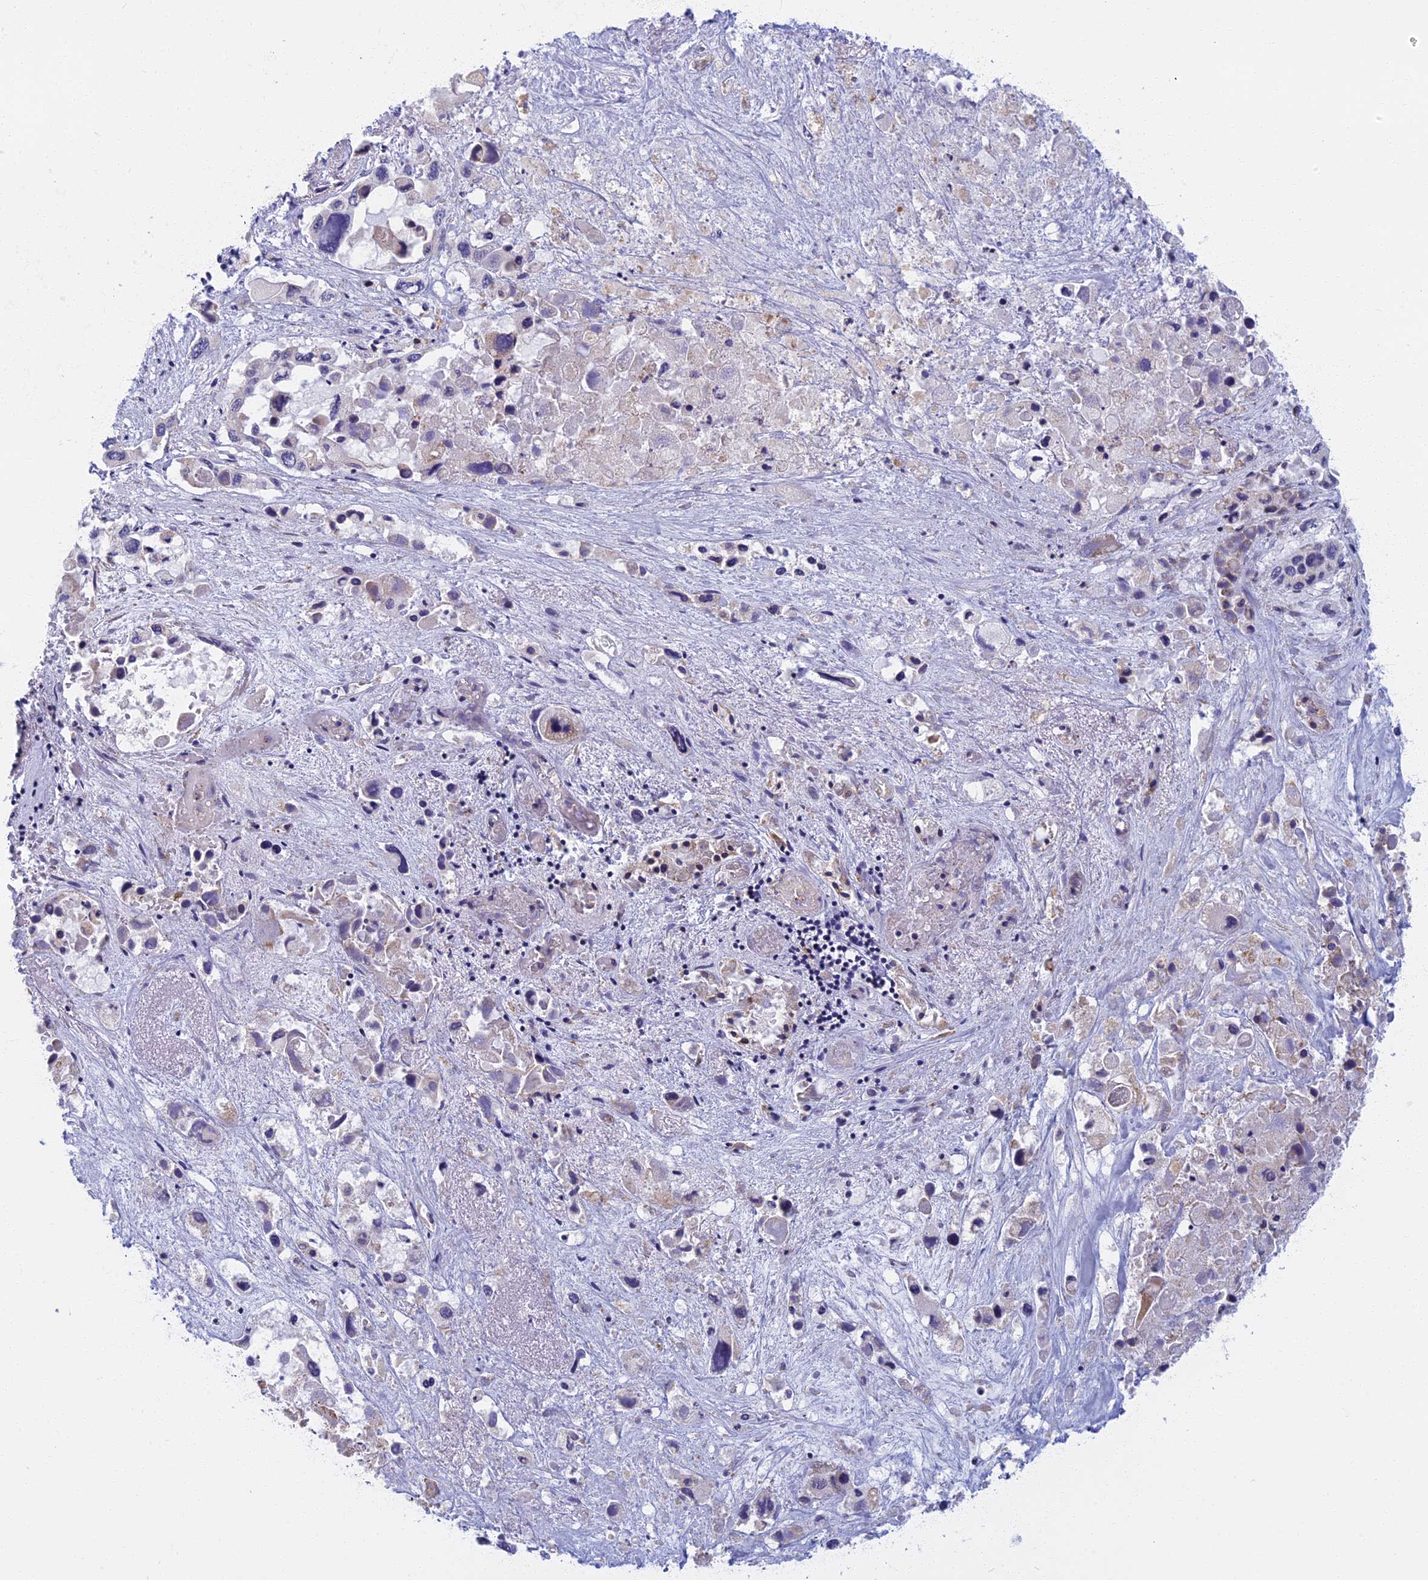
{"staining": {"intensity": "negative", "quantity": "none", "location": "none"}, "tissue": "pancreatic cancer", "cell_type": "Tumor cells", "image_type": "cancer", "snomed": [{"axis": "morphology", "description": "Adenocarcinoma, NOS"}, {"axis": "topography", "description": "Pancreas"}], "caption": "IHC histopathology image of neoplastic tissue: pancreatic adenocarcinoma stained with DAB exhibits no significant protein expression in tumor cells.", "gene": "DDX51", "patient": {"sex": "male", "age": 92}}